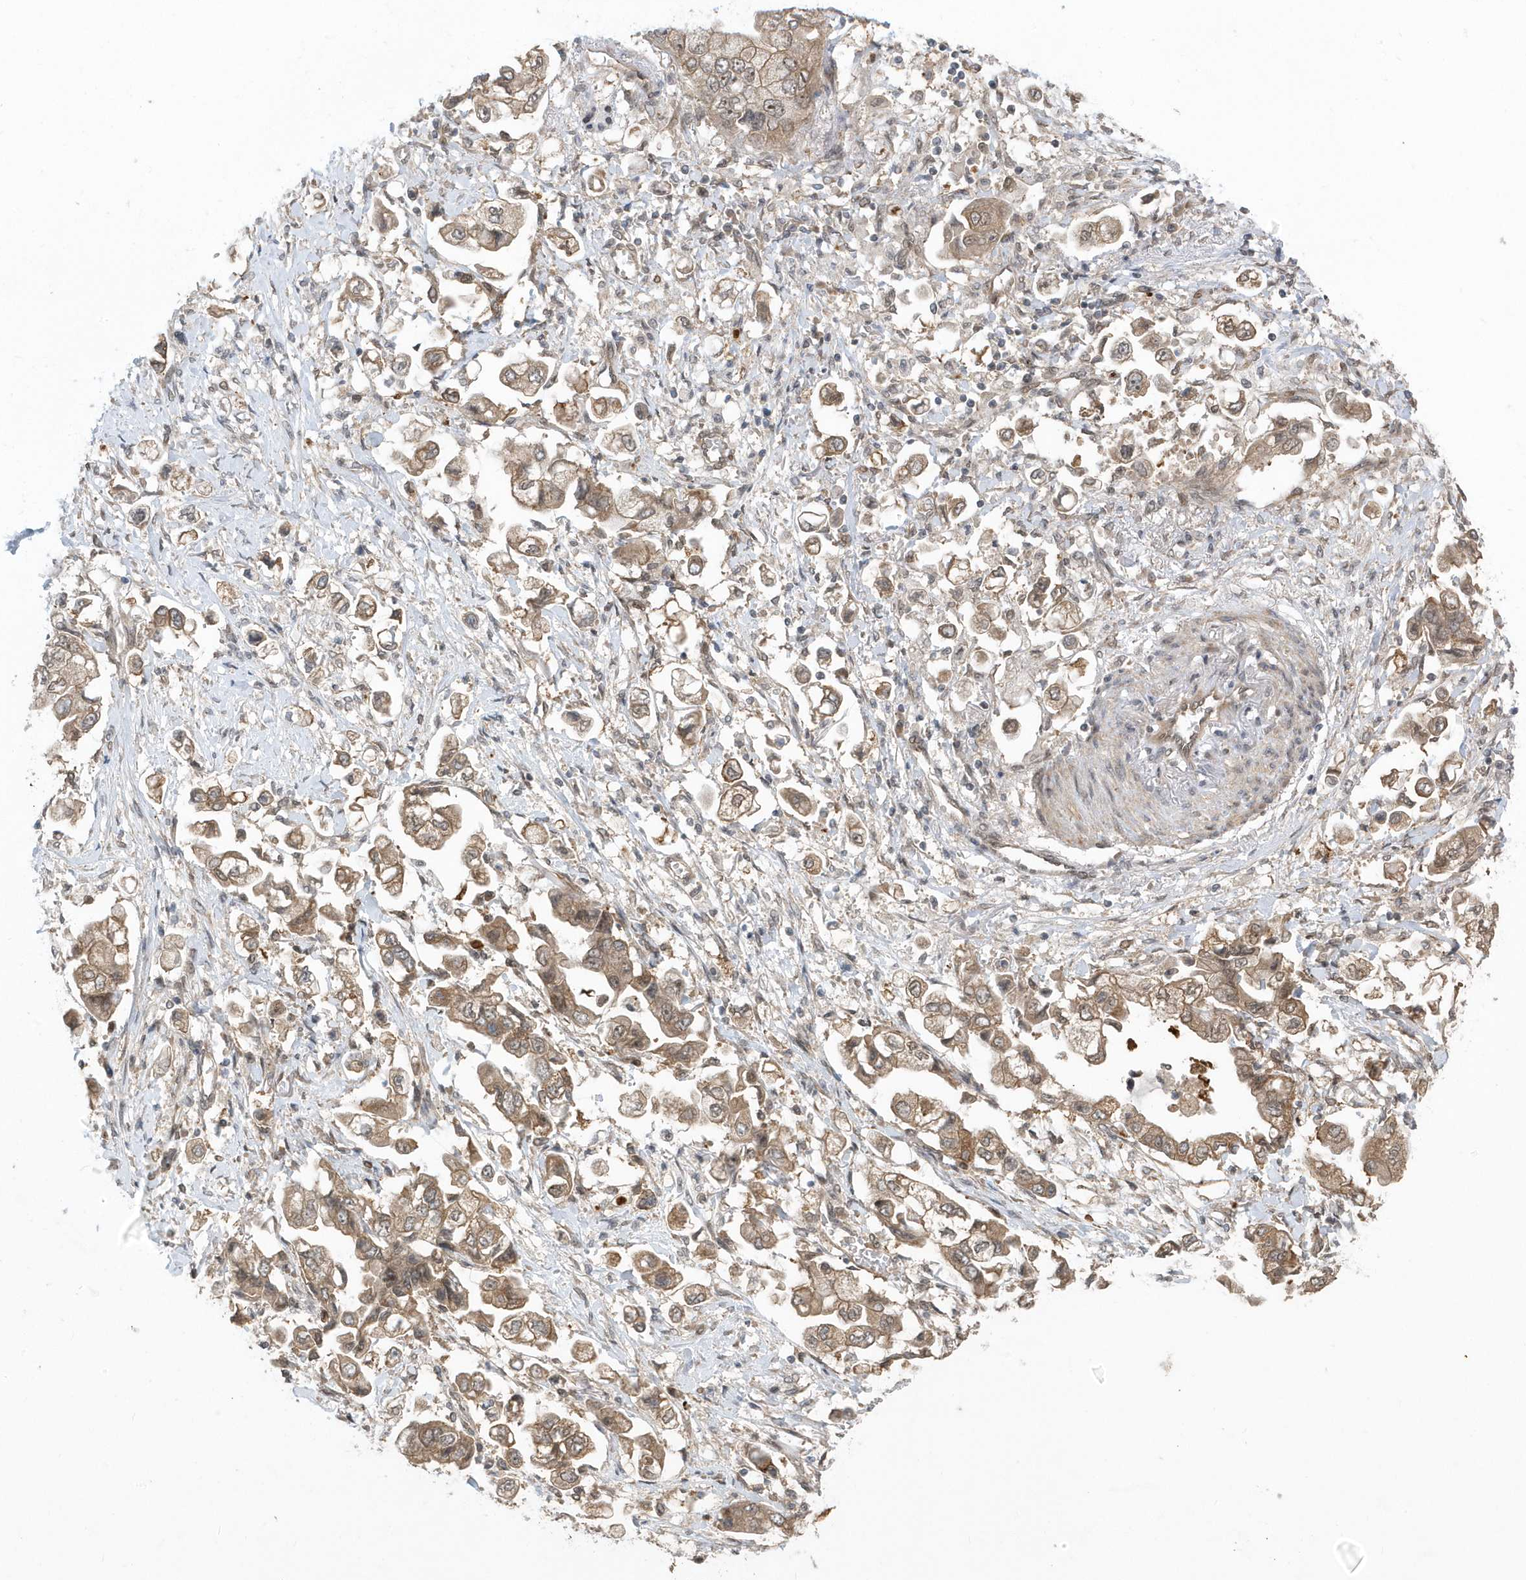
{"staining": {"intensity": "moderate", "quantity": ">75%", "location": "cytoplasmic/membranous"}, "tissue": "stomach cancer", "cell_type": "Tumor cells", "image_type": "cancer", "snomed": [{"axis": "morphology", "description": "Adenocarcinoma, NOS"}, {"axis": "topography", "description": "Stomach"}], "caption": "Stomach cancer stained with a brown dye demonstrates moderate cytoplasmic/membranous positive staining in about >75% of tumor cells.", "gene": "USP53", "patient": {"sex": "male", "age": 62}}